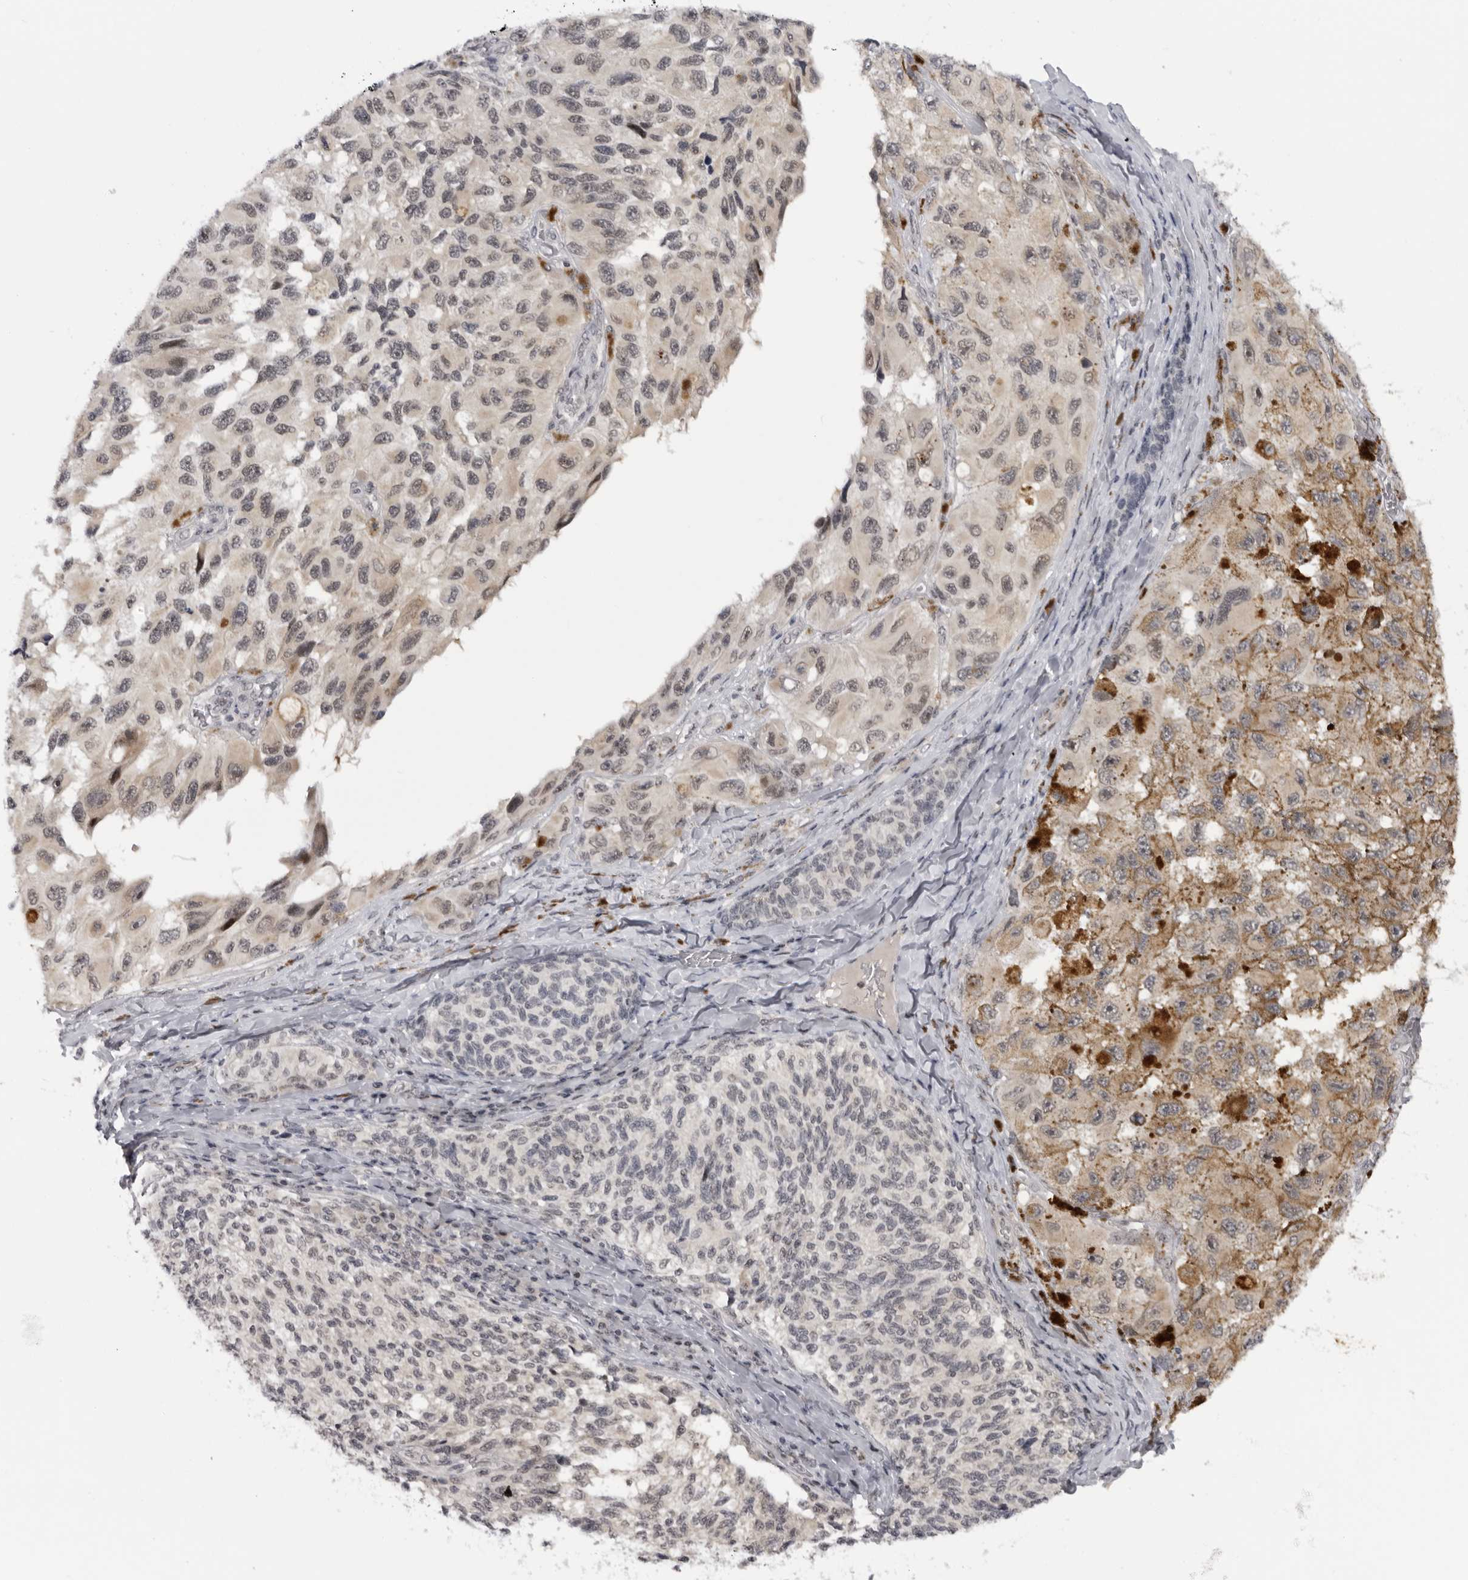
{"staining": {"intensity": "negative", "quantity": "none", "location": "none"}, "tissue": "melanoma", "cell_type": "Tumor cells", "image_type": "cancer", "snomed": [{"axis": "morphology", "description": "Malignant melanoma, NOS"}, {"axis": "topography", "description": "Skin"}], "caption": "Malignant melanoma stained for a protein using immunohistochemistry shows no positivity tumor cells.", "gene": "ALPK2", "patient": {"sex": "female", "age": 73}}